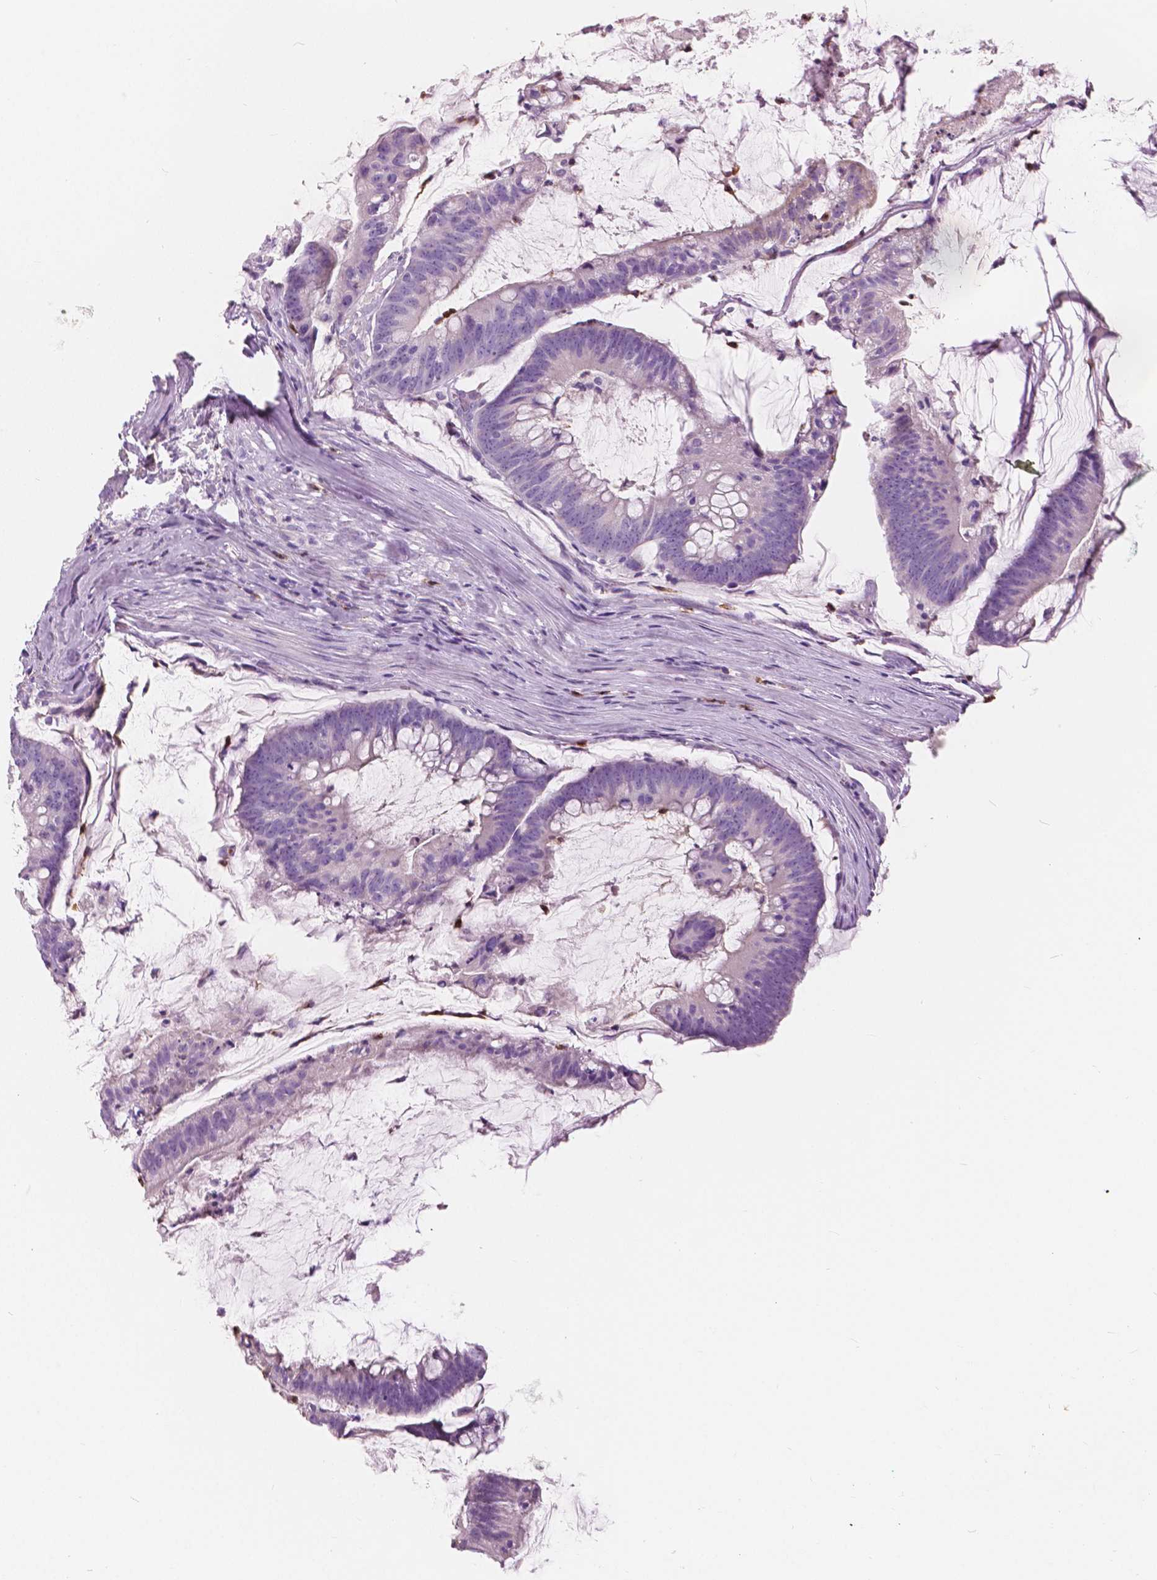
{"staining": {"intensity": "negative", "quantity": "none", "location": "none"}, "tissue": "colorectal cancer", "cell_type": "Tumor cells", "image_type": "cancer", "snomed": [{"axis": "morphology", "description": "Adenocarcinoma, NOS"}, {"axis": "topography", "description": "Colon"}], "caption": "Immunohistochemistry histopathology image of human colorectal adenocarcinoma stained for a protein (brown), which reveals no positivity in tumor cells.", "gene": "CXCR2", "patient": {"sex": "male", "age": 62}}